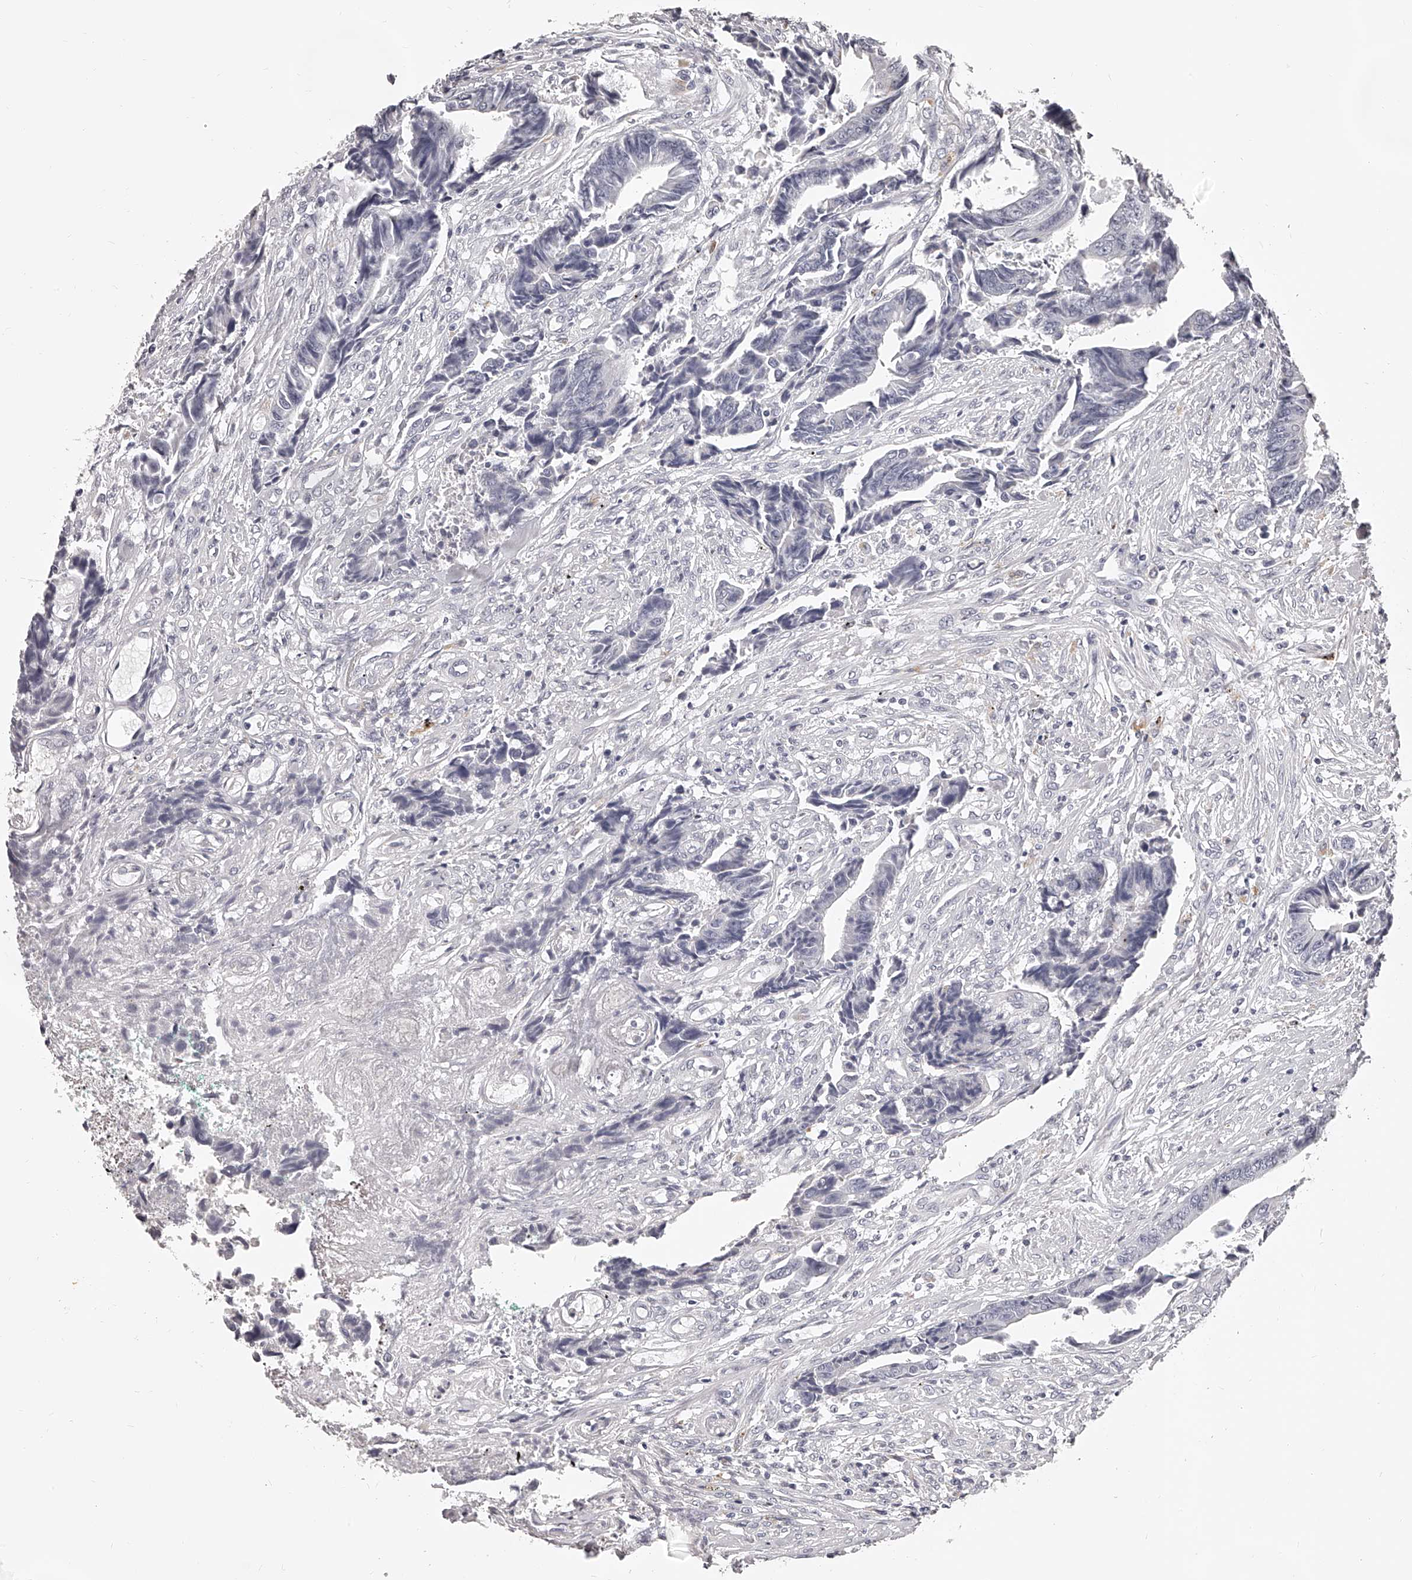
{"staining": {"intensity": "negative", "quantity": "none", "location": "none"}, "tissue": "colorectal cancer", "cell_type": "Tumor cells", "image_type": "cancer", "snomed": [{"axis": "morphology", "description": "Adenocarcinoma, NOS"}, {"axis": "topography", "description": "Rectum"}], "caption": "Histopathology image shows no protein staining in tumor cells of adenocarcinoma (colorectal) tissue. (DAB immunohistochemistry, high magnification).", "gene": "DMRT1", "patient": {"sex": "male", "age": 84}}